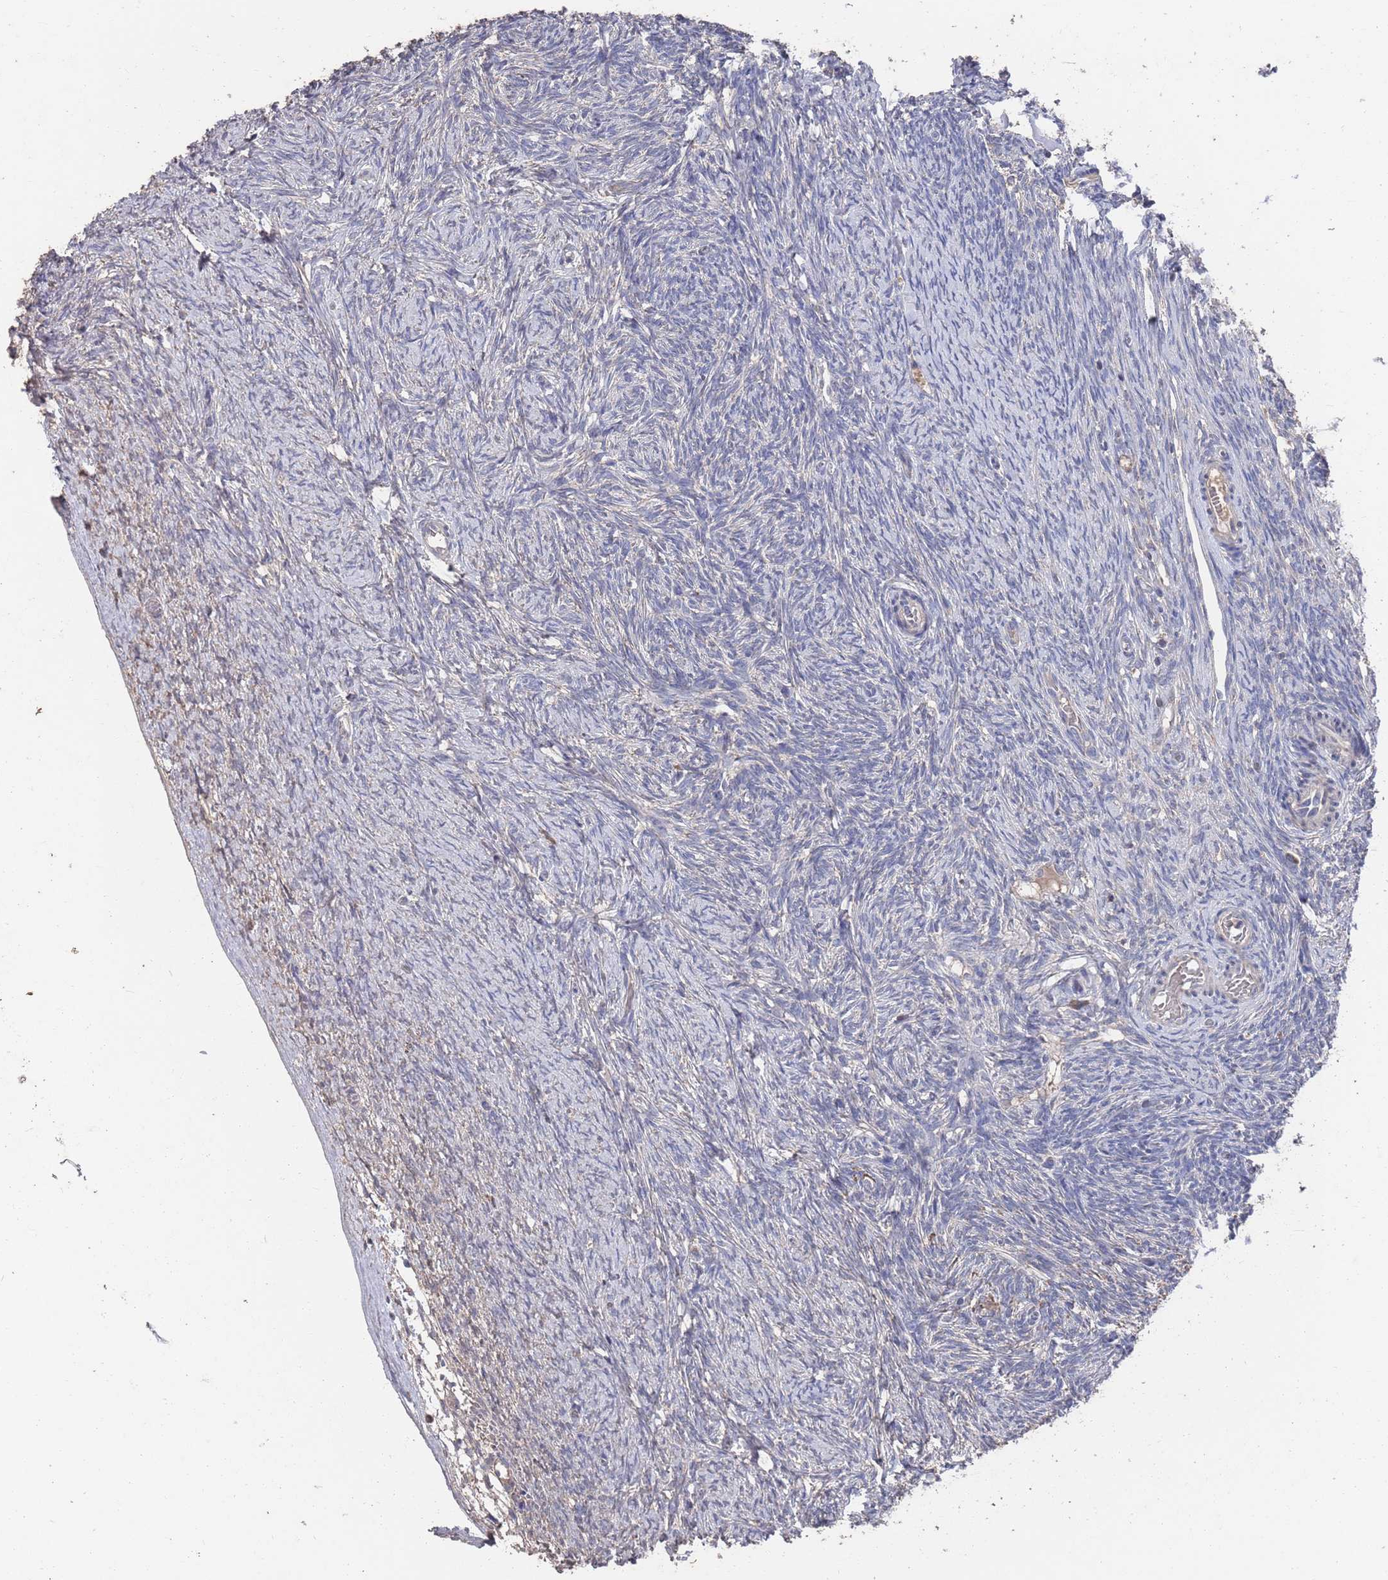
{"staining": {"intensity": "negative", "quantity": "none", "location": "none"}, "tissue": "ovary", "cell_type": "Ovarian stroma cells", "image_type": "normal", "snomed": [{"axis": "morphology", "description": "Normal tissue, NOS"}, {"axis": "topography", "description": "Ovary"}], "caption": "High power microscopy histopathology image of an IHC micrograph of unremarkable ovary, revealing no significant staining in ovarian stroma cells.", "gene": "BTBD18", "patient": {"sex": "female", "age": 44}}